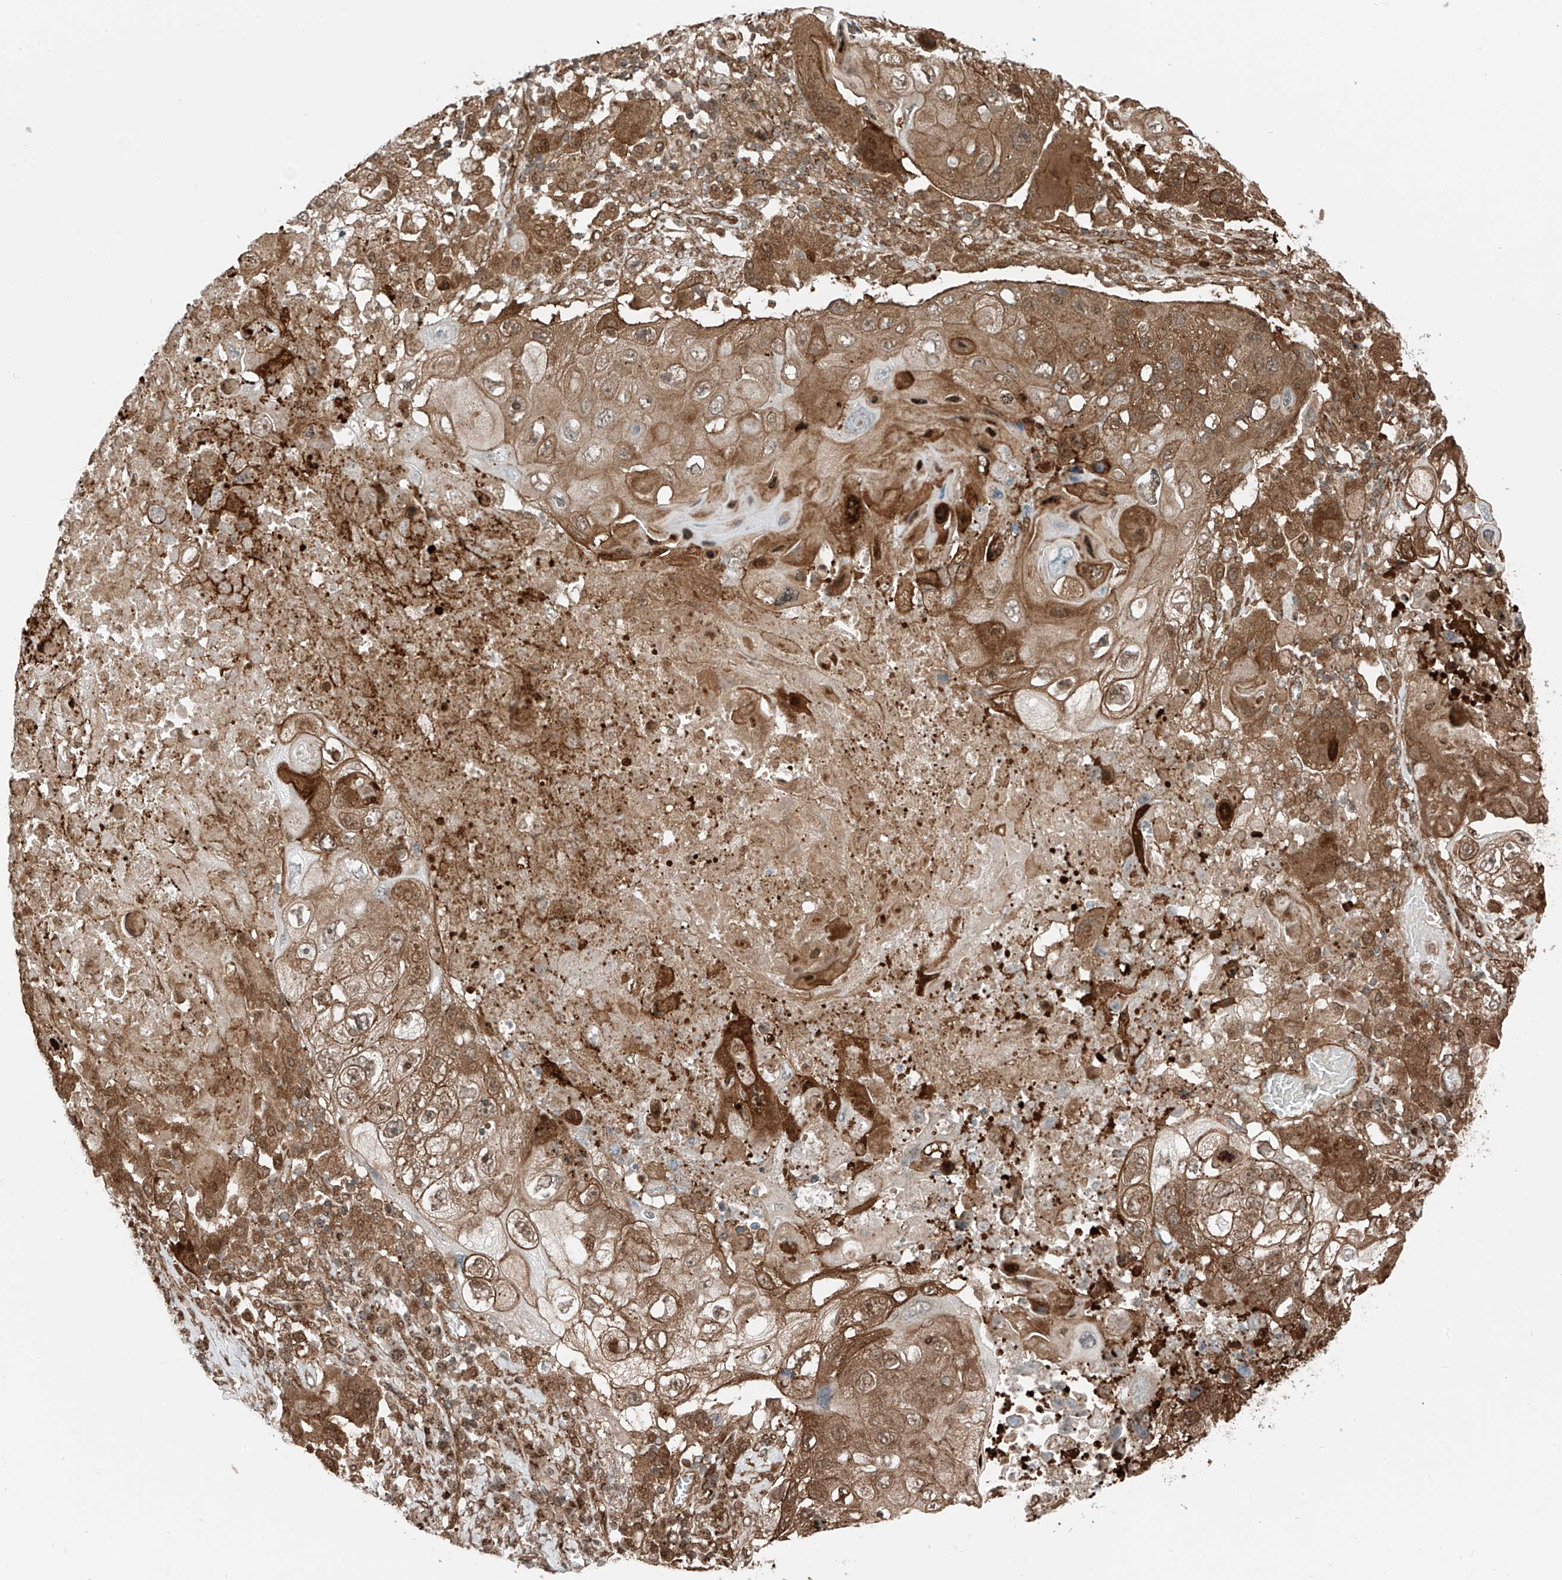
{"staining": {"intensity": "strong", "quantity": ">75%", "location": "cytoplasmic/membranous,nuclear"}, "tissue": "lung cancer", "cell_type": "Tumor cells", "image_type": "cancer", "snomed": [{"axis": "morphology", "description": "Squamous cell carcinoma, NOS"}, {"axis": "topography", "description": "Lung"}], "caption": "A brown stain shows strong cytoplasmic/membranous and nuclear expression of a protein in lung squamous cell carcinoma tumor cells.", "gene": "USP48", "patient": {"sex": "male", "age": 61}}